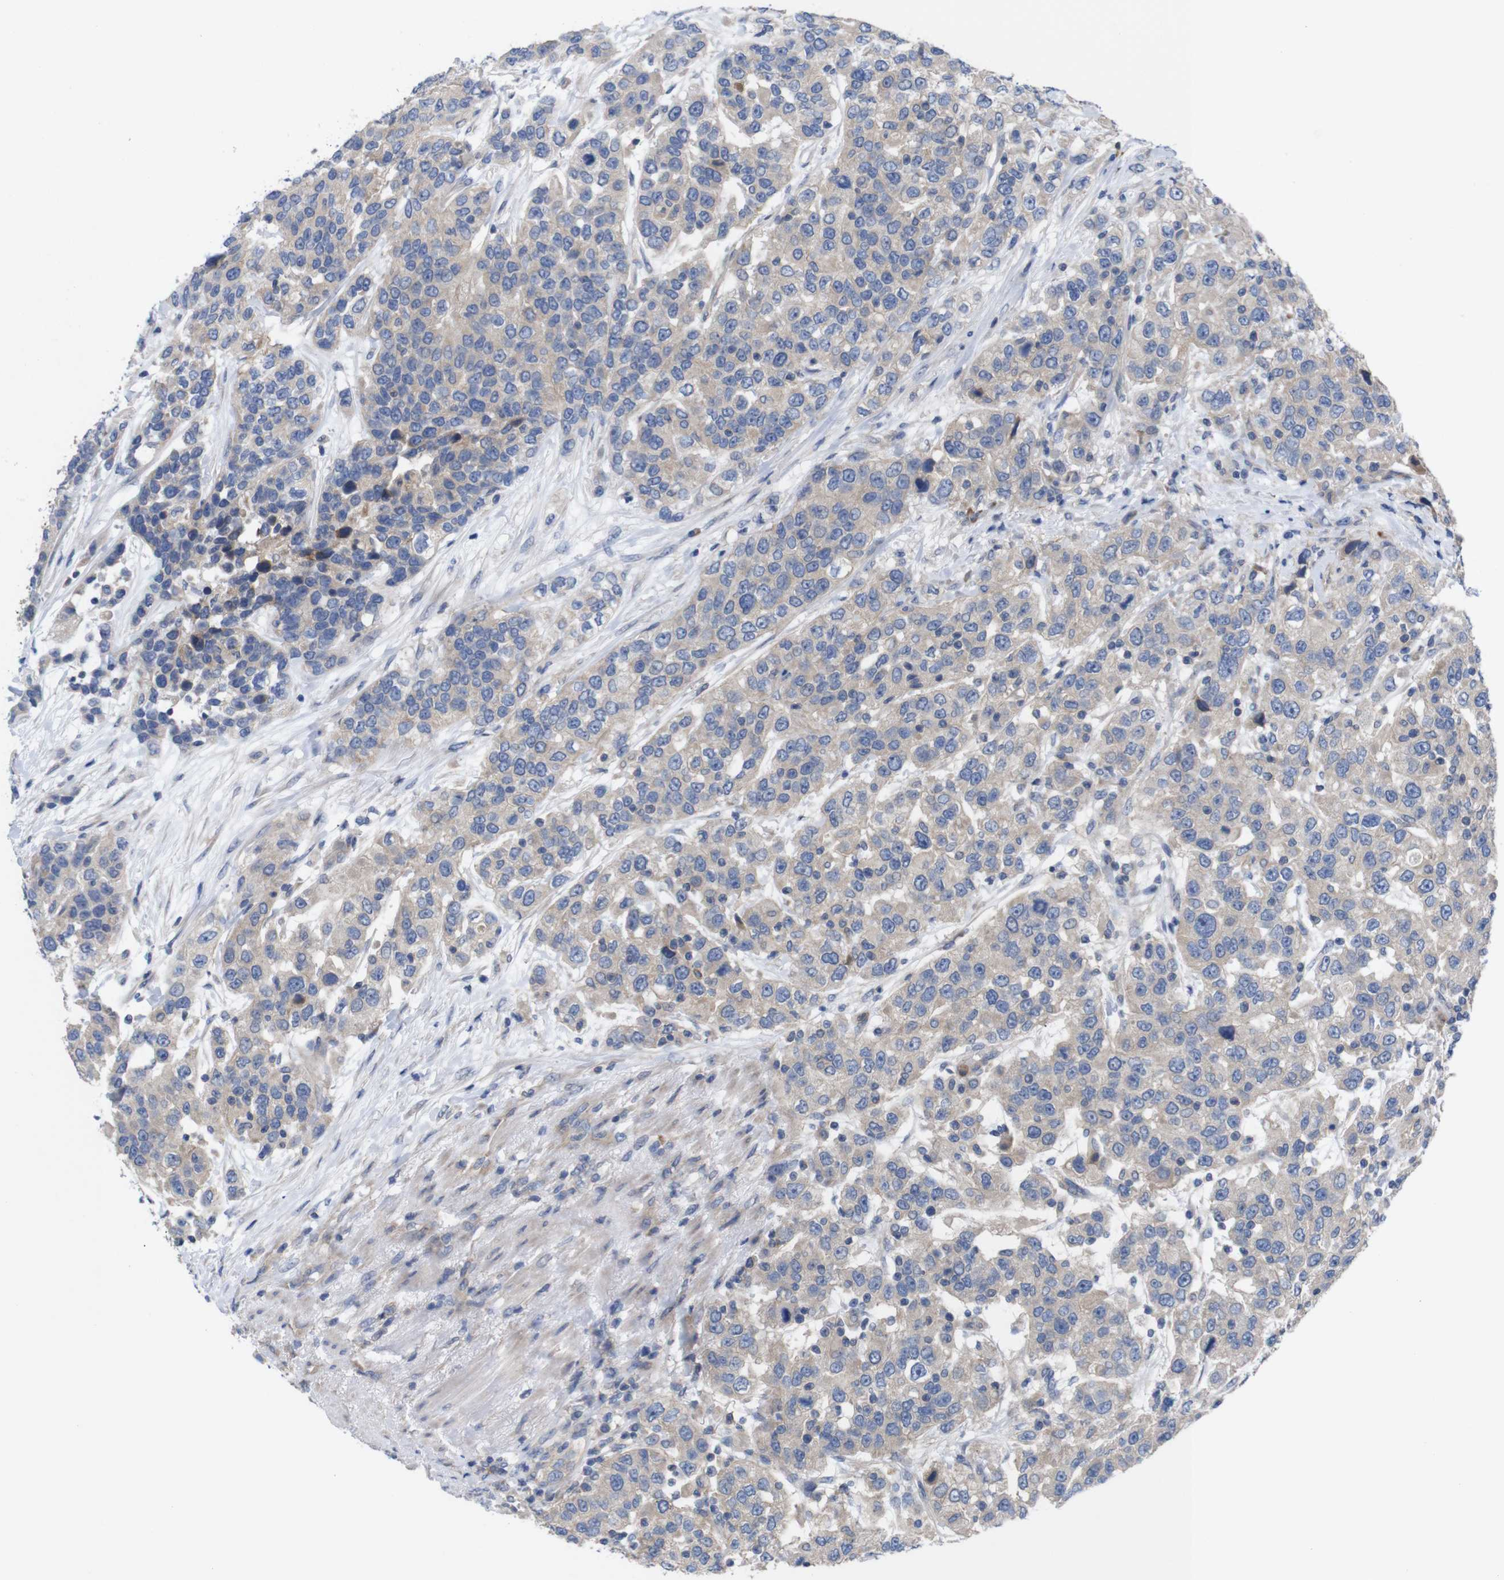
{"staining": {"intensity": "weak", "quantity": ">75%", "location": "cytoplasmic/membranous"}, "tissue": "urothelial cancer", "cell_type": "Tumor cells", "image_type": "cancer", "snomed": [{"axis": "morphology", "description": "Urothelial carcinoma, High grade"}, {"axis": "topography", "description": "Urinary bladder"}], "caption": "This micrograph shows high-grade urothelial carcinoma stained with immunohistochemistry (IHC) to label a protein in brown. The cytoplasmic/membranous of tumor cells show weak positivity for the protein. Nuclei are counter-stained blue.", "gene": "USH1C", "patient": {"sex": "female", "age": 80}}